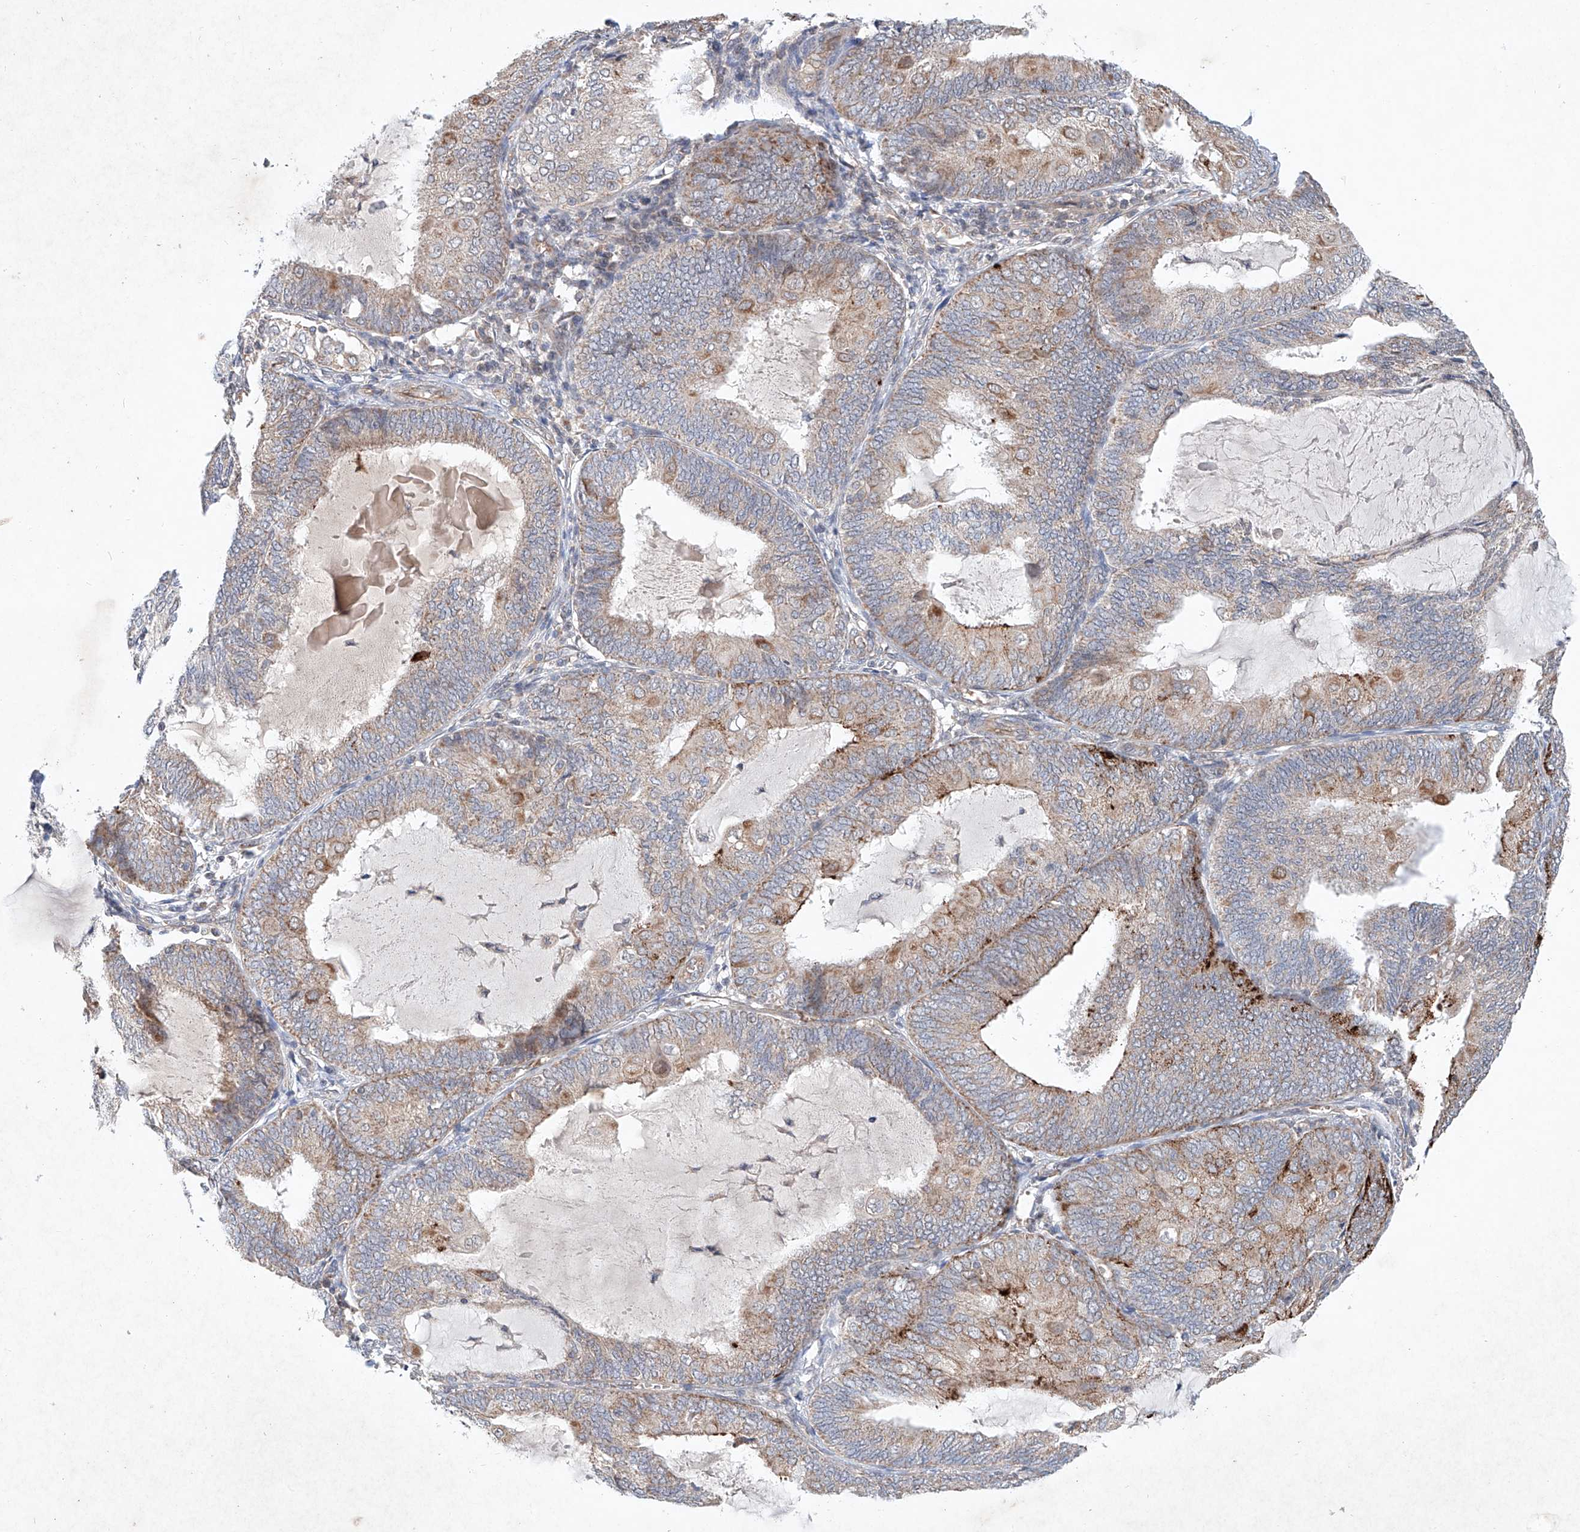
{"staining": {"intensity": "moderate", "quantity": "<25%", "location": "cytoplasmic/membranous"}, "tissue": "endometrial cancer", "cell_type": "Tumor cells", "image_type": "cancer", "snomed": [{"axis": "morphology", "description": "Adenocarcinoma, NOS"}, {"axis": "topography", "description": "Endometrium"}], "caption": "Immunohistochemistry micrograph of endometrial cancer (adenocarcinoma) stained for a protein (brown), which shows low levels of moderate cytoplasmic/membranous expression in approximately <25% of tumor cells.", "gene": "FASTK", "patient": {"sex": "female", "age": 81}}